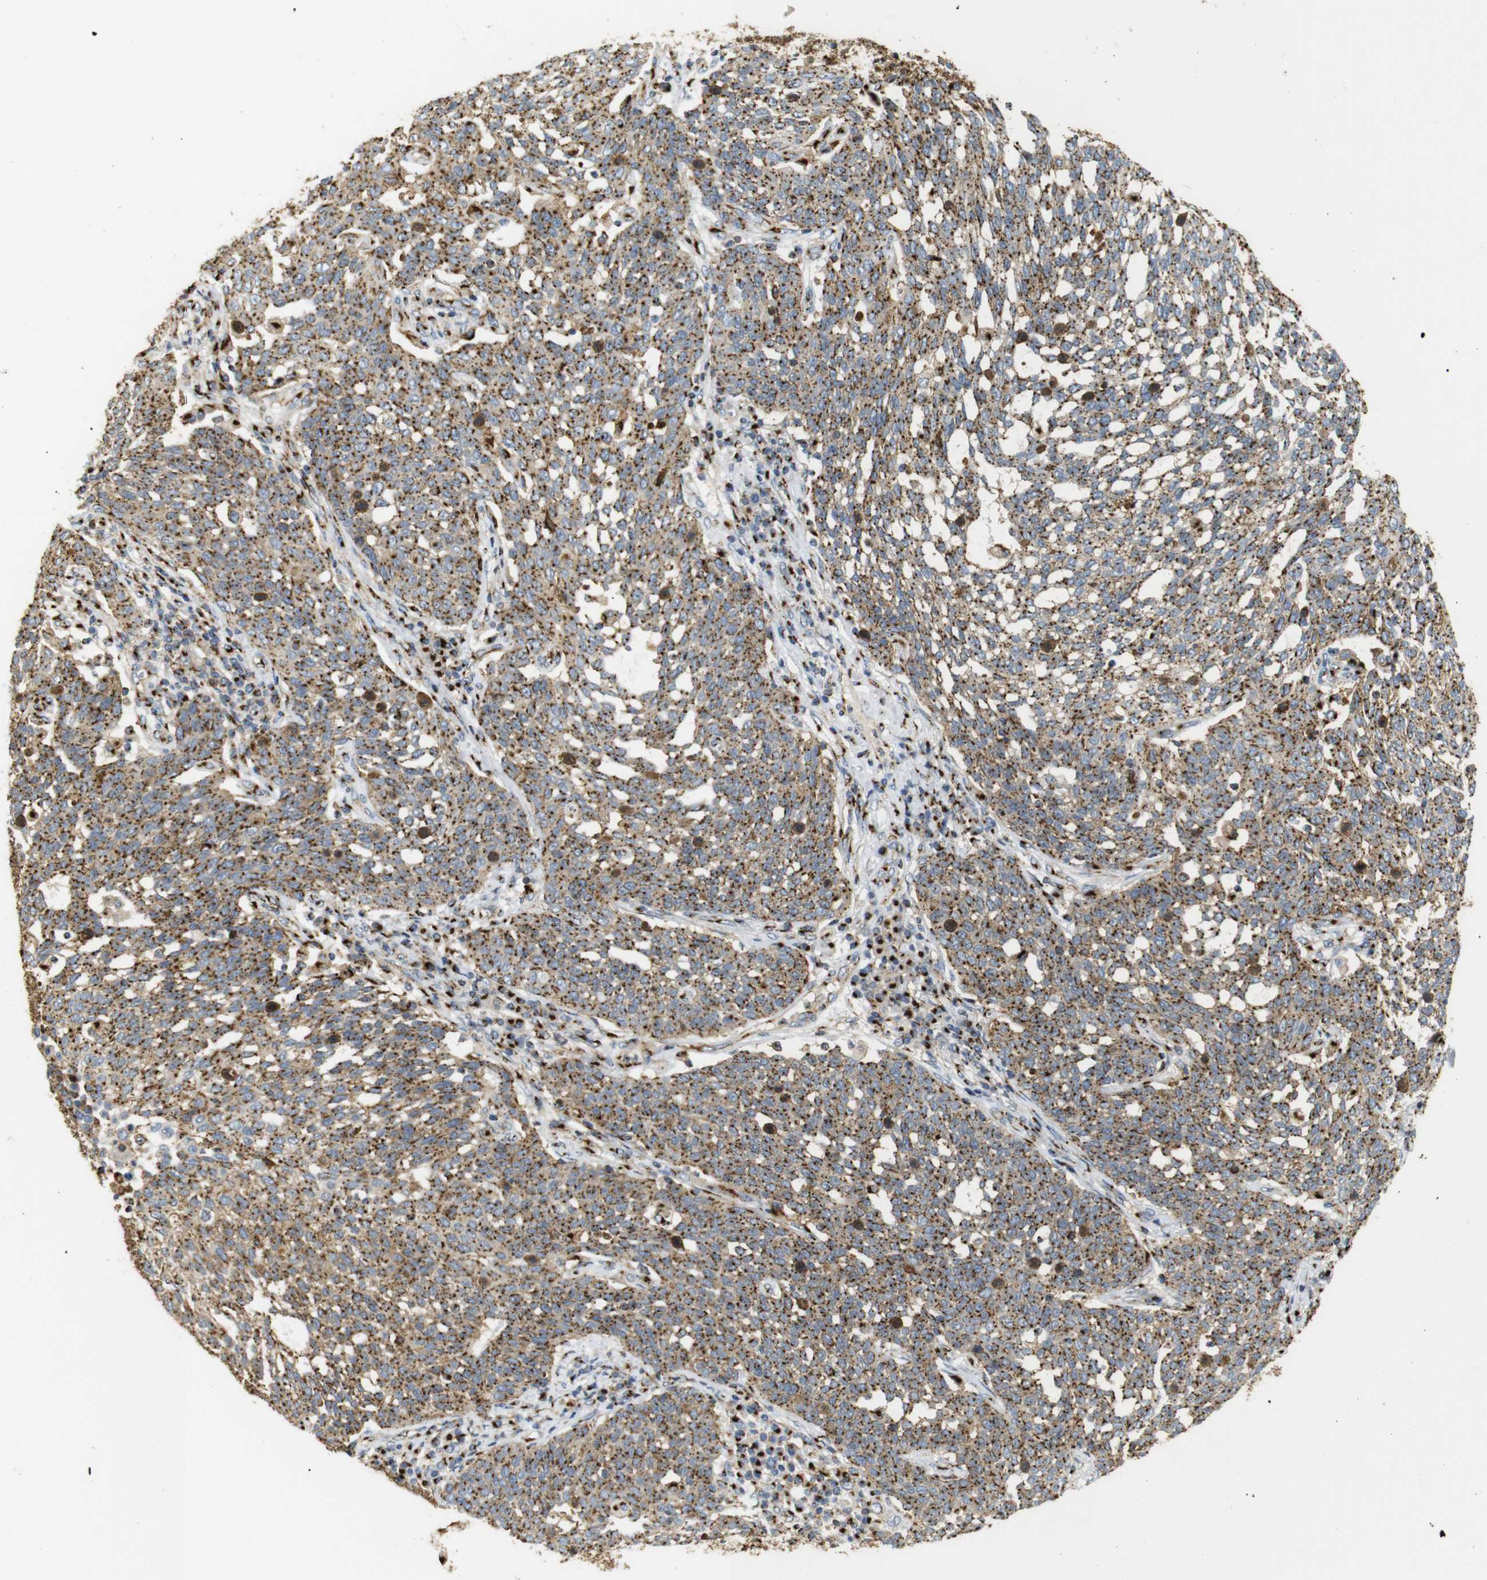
{"staining": {"intensity": "strong", "quantity": ">75%", "location": "cytoplasmic/membranous"}, "tissue": "cervical cancer", "cell_type": "Tumor cells", "image_type": "cancer", "snomed": [{"axis": "morphology", "description": "Squamous cell carcinoma, NOS"}, {"axis": "topography", "description": "Cervix"}], "caption": "This image displays IHC staining of human cervical cancer, with high strong cytoplasmic/membranous staining in approximately >75% of tumor cells.", "gene": "TGOLN2", "patient": {"sex": "female", "age": 34}}